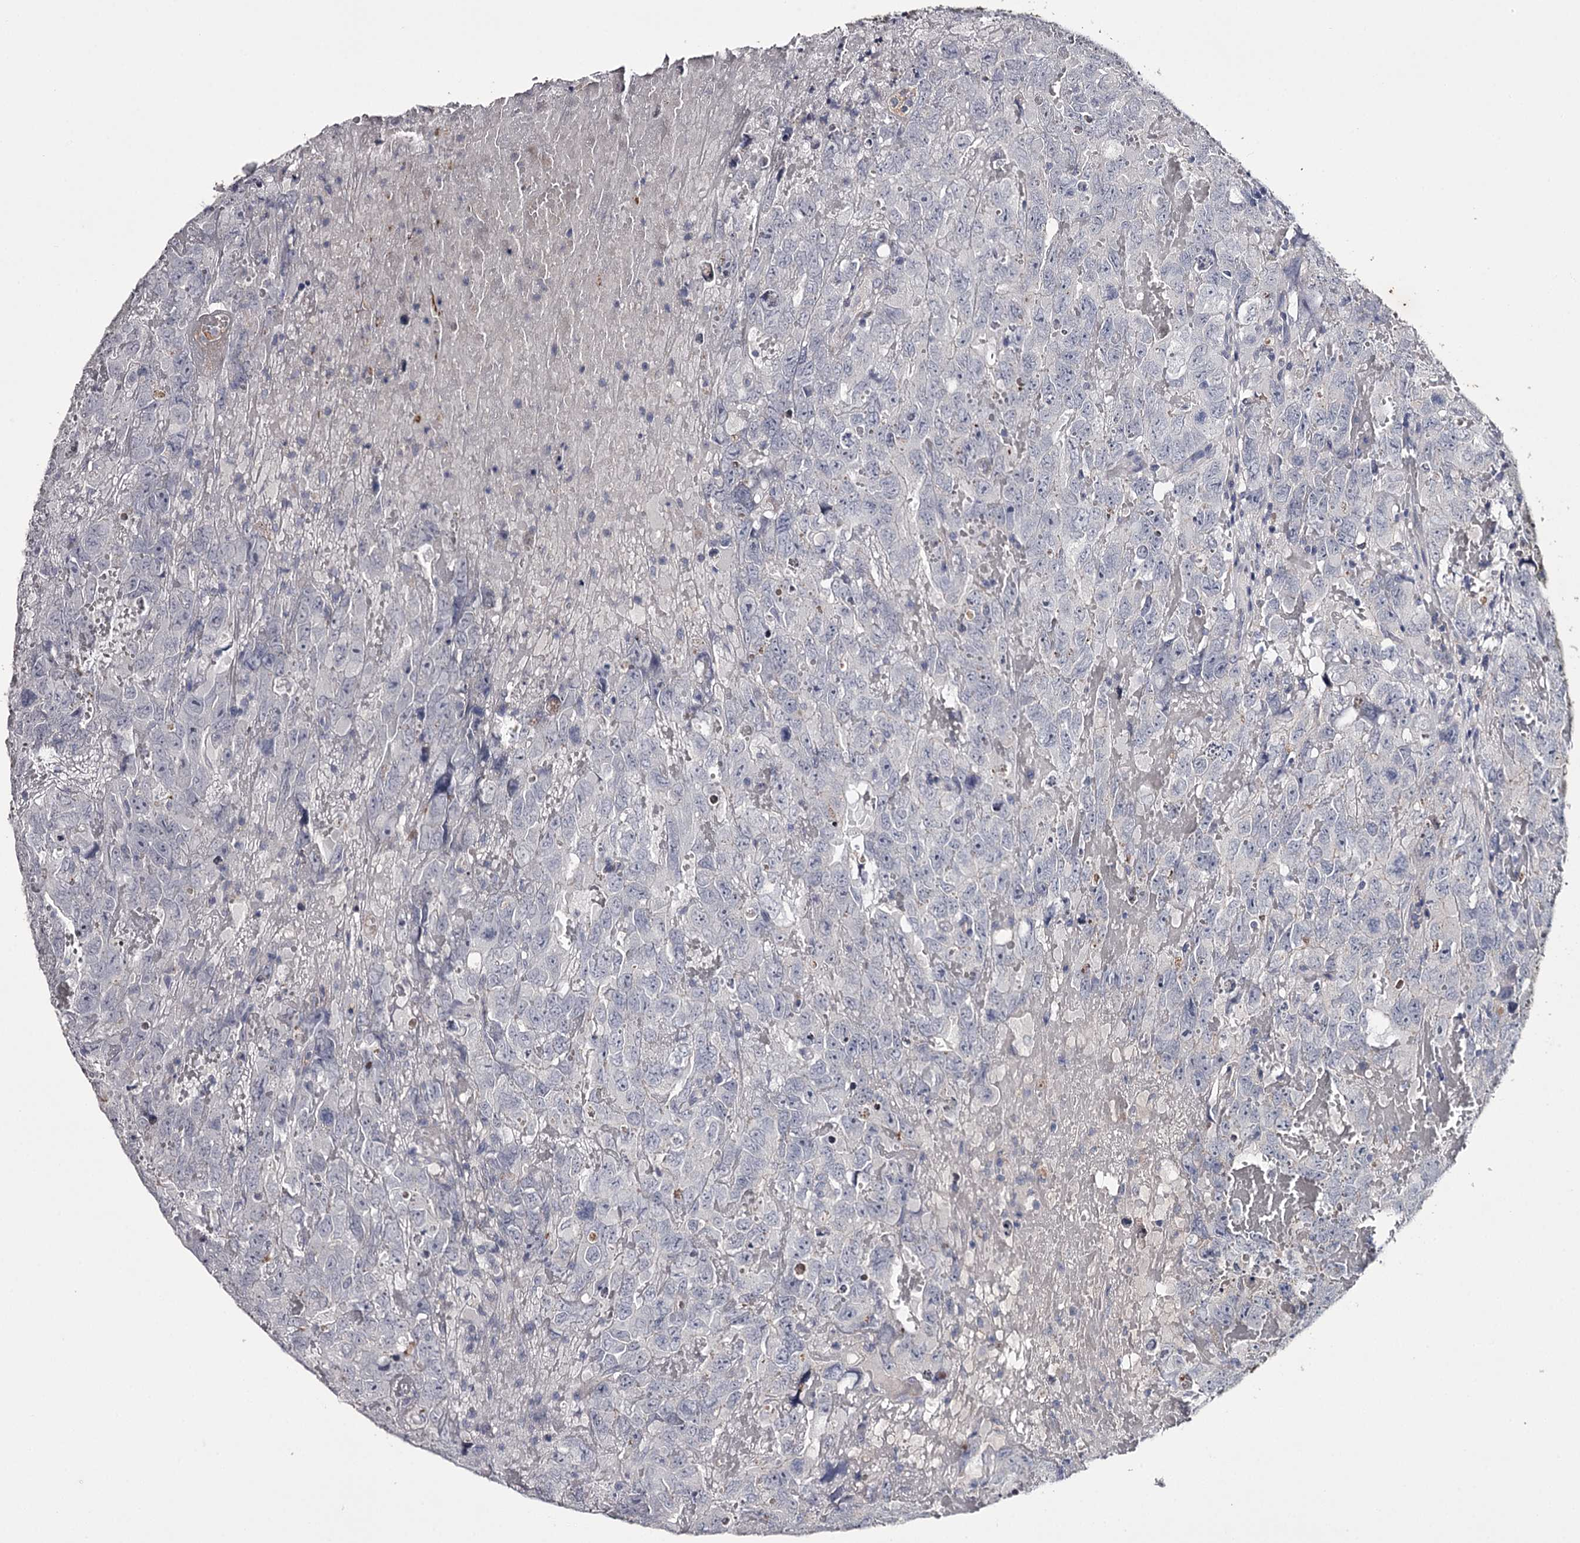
{"staining": {"intensity": "negative", "quantity": "none", "location": "none"}, "tissue": "testis cancer", "cell_type": "Tumor cells", "image_type": "cancer", "snomed": [{"axis": "morphology", "description": "Carcinoma, Embryonal, NOS"}, {"axis": "topography", "description": "Testis"}], "caption": "This is a image of immunohistochemistry staining of embryonal carcinoma (testis), which shows no expression in tumor cells.", "gene": "FDXACB1", "patient": {"sex": "male", "age": 45}}